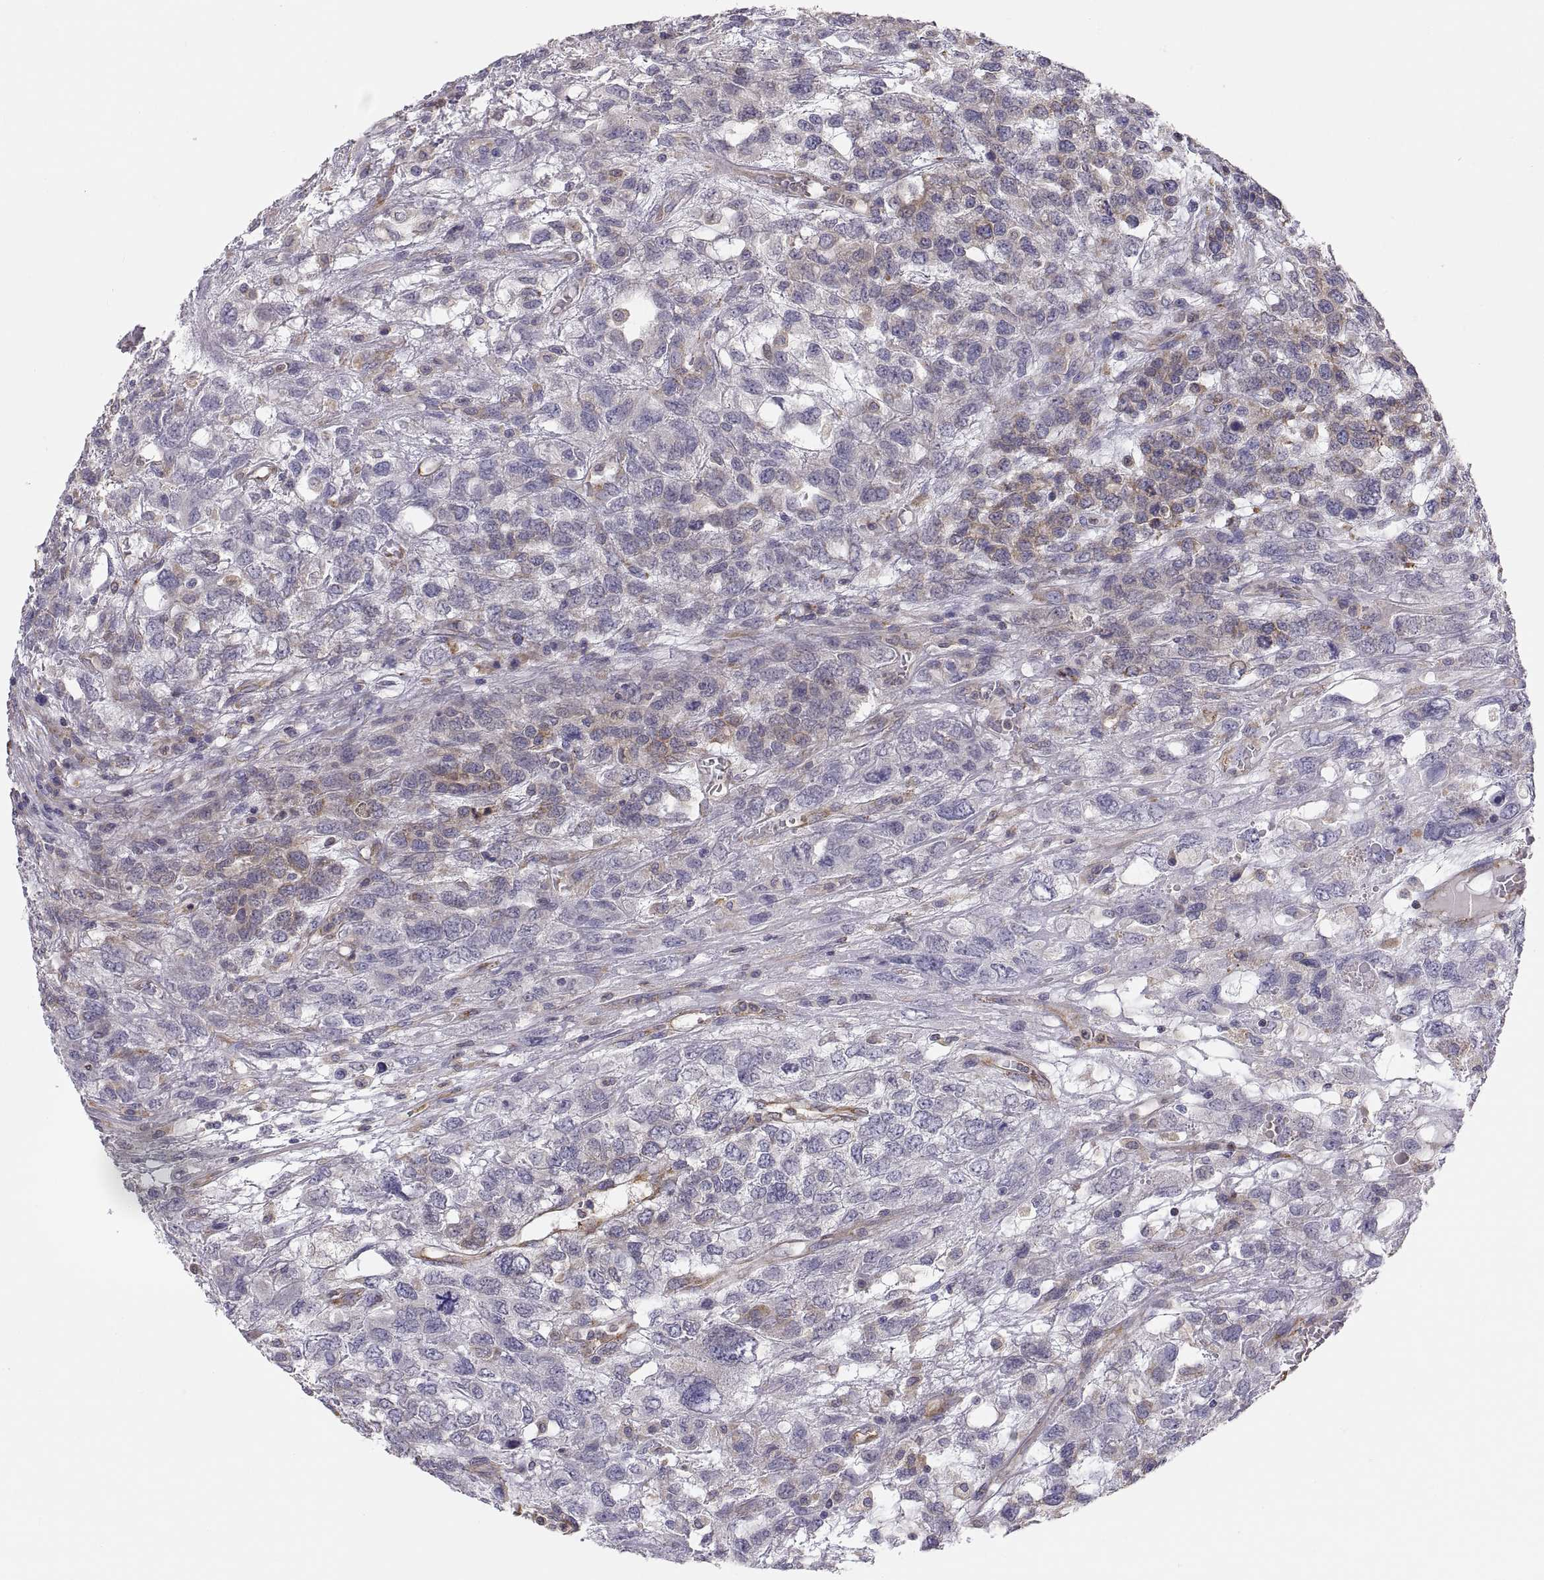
{"staining": {"intensity": "moderate", "quantity": "<25%", "location": "cytoplasmic/membranous"}, "tissue": "testis cancer", "cell_type": "Tumor cells", "image_type": "cancer", "snomed": [{"axis": "morphology", "description": "Seminoma, NOS"}, {"axis": "topography", "description": "Testis"}], "caption": "IHC image of neoplastic tissue: human testis cancer (seminoma) stained using immunohistochemistry demonstrates low levels of moderate protein expression localized specifically in the cytoplasmic/membranous of tumor cells, appearing as a cytoplasmic/membranous brown color.", "gene": "ERO1A", "patient": {"sex": "male", "age": 52}}